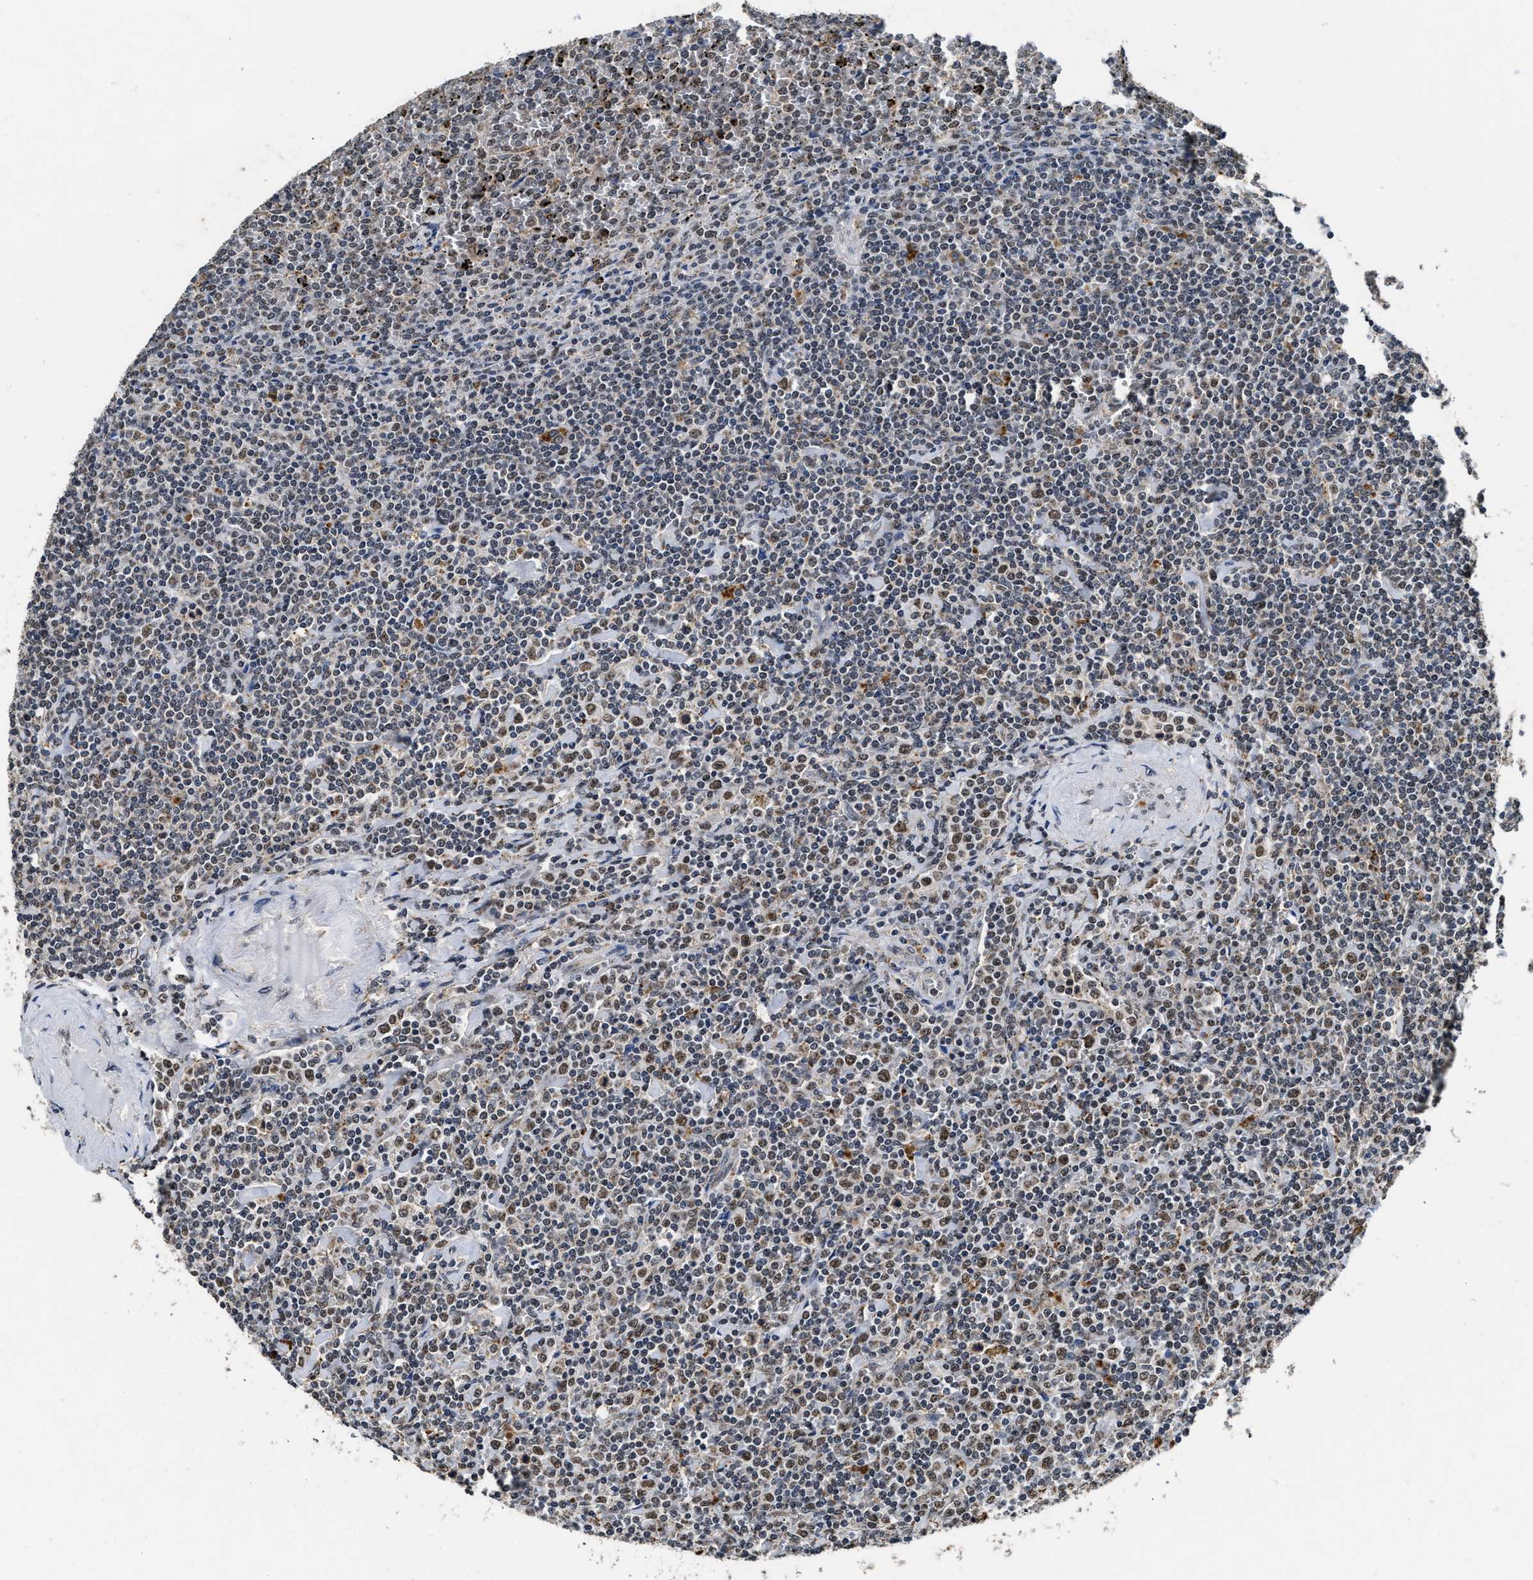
{"staining": {"intensity": "weak", "quantity": "25%-75%", "location": "nuclear"}, "tissue": "lymphoma", "cell_type": "Tumor cells", "image_type": "cancer", "snomed": [{"axis": "morphology", "description": "Malignant lymphoma, non-Hodgkin's type, Low grade"}, {"axis": "topography", "description": "Spleen"}], "caption": "An immunohistochemistry (IHC) histopathology image of neoplastic tissue is shown. Protein staining in brown labels weak nuclear positivity in low-grade malignant lymphoma, non-Hodgkin's type within tumor cells.", "gene": "ACOX1", "patient": {"sex": "female", "age": 19}}